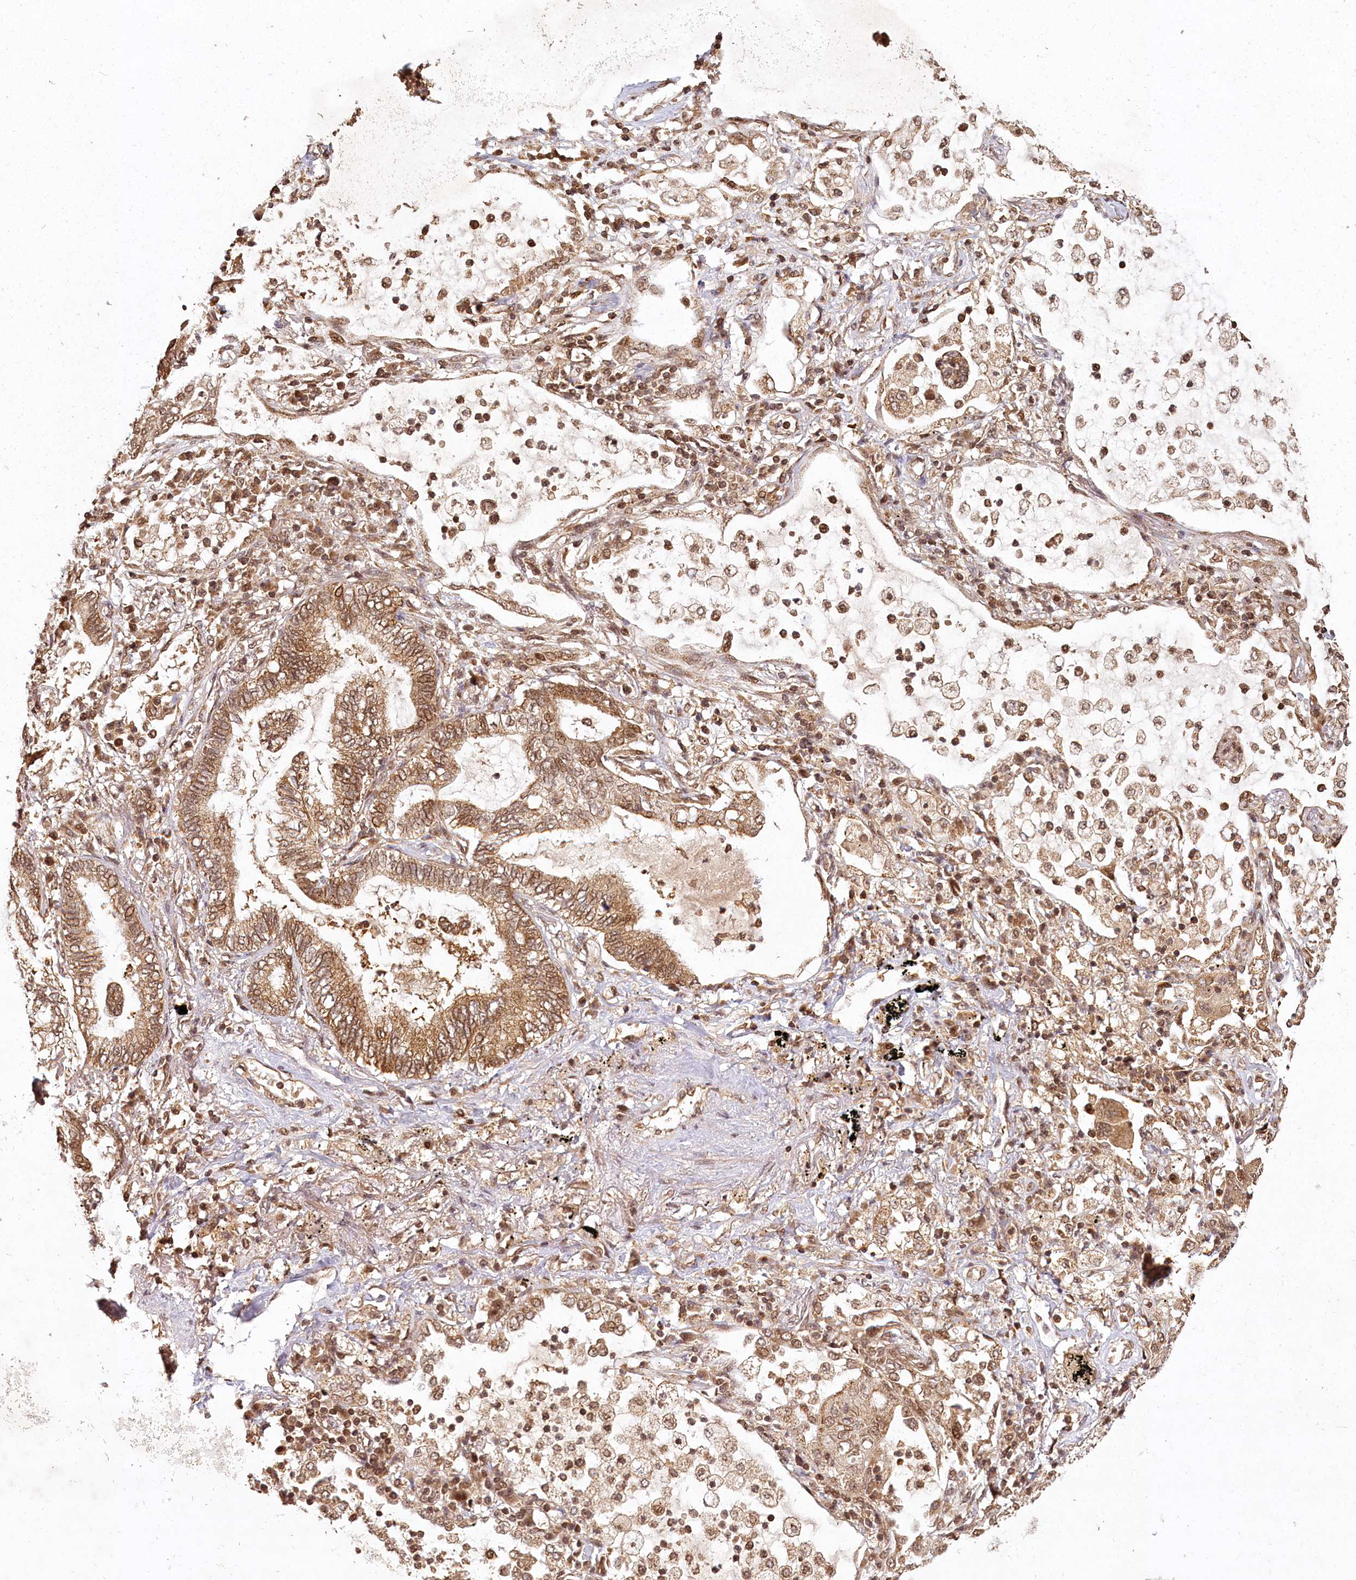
{"staining": {"intensity": "moderate", "quantity": ">75%", "location": "cytoplasmic/membranous"}, "tissue": "lung cancer", "cell_type": "Tumor cells", "image_type": "cancer", "snomed": [{"axis": "morphology", "description": "Adenocarcinoma, NOS"}, {"axis": "topography", "description": "Lung"}], "caption": "Brown immunohistochemical staining in lung cancer reveals moderate cytoplasmic/membranous positivity in approximately >75% of tumor cells.", "gene": "MICU1", "patient": {"sex": "female", "age": 70}}